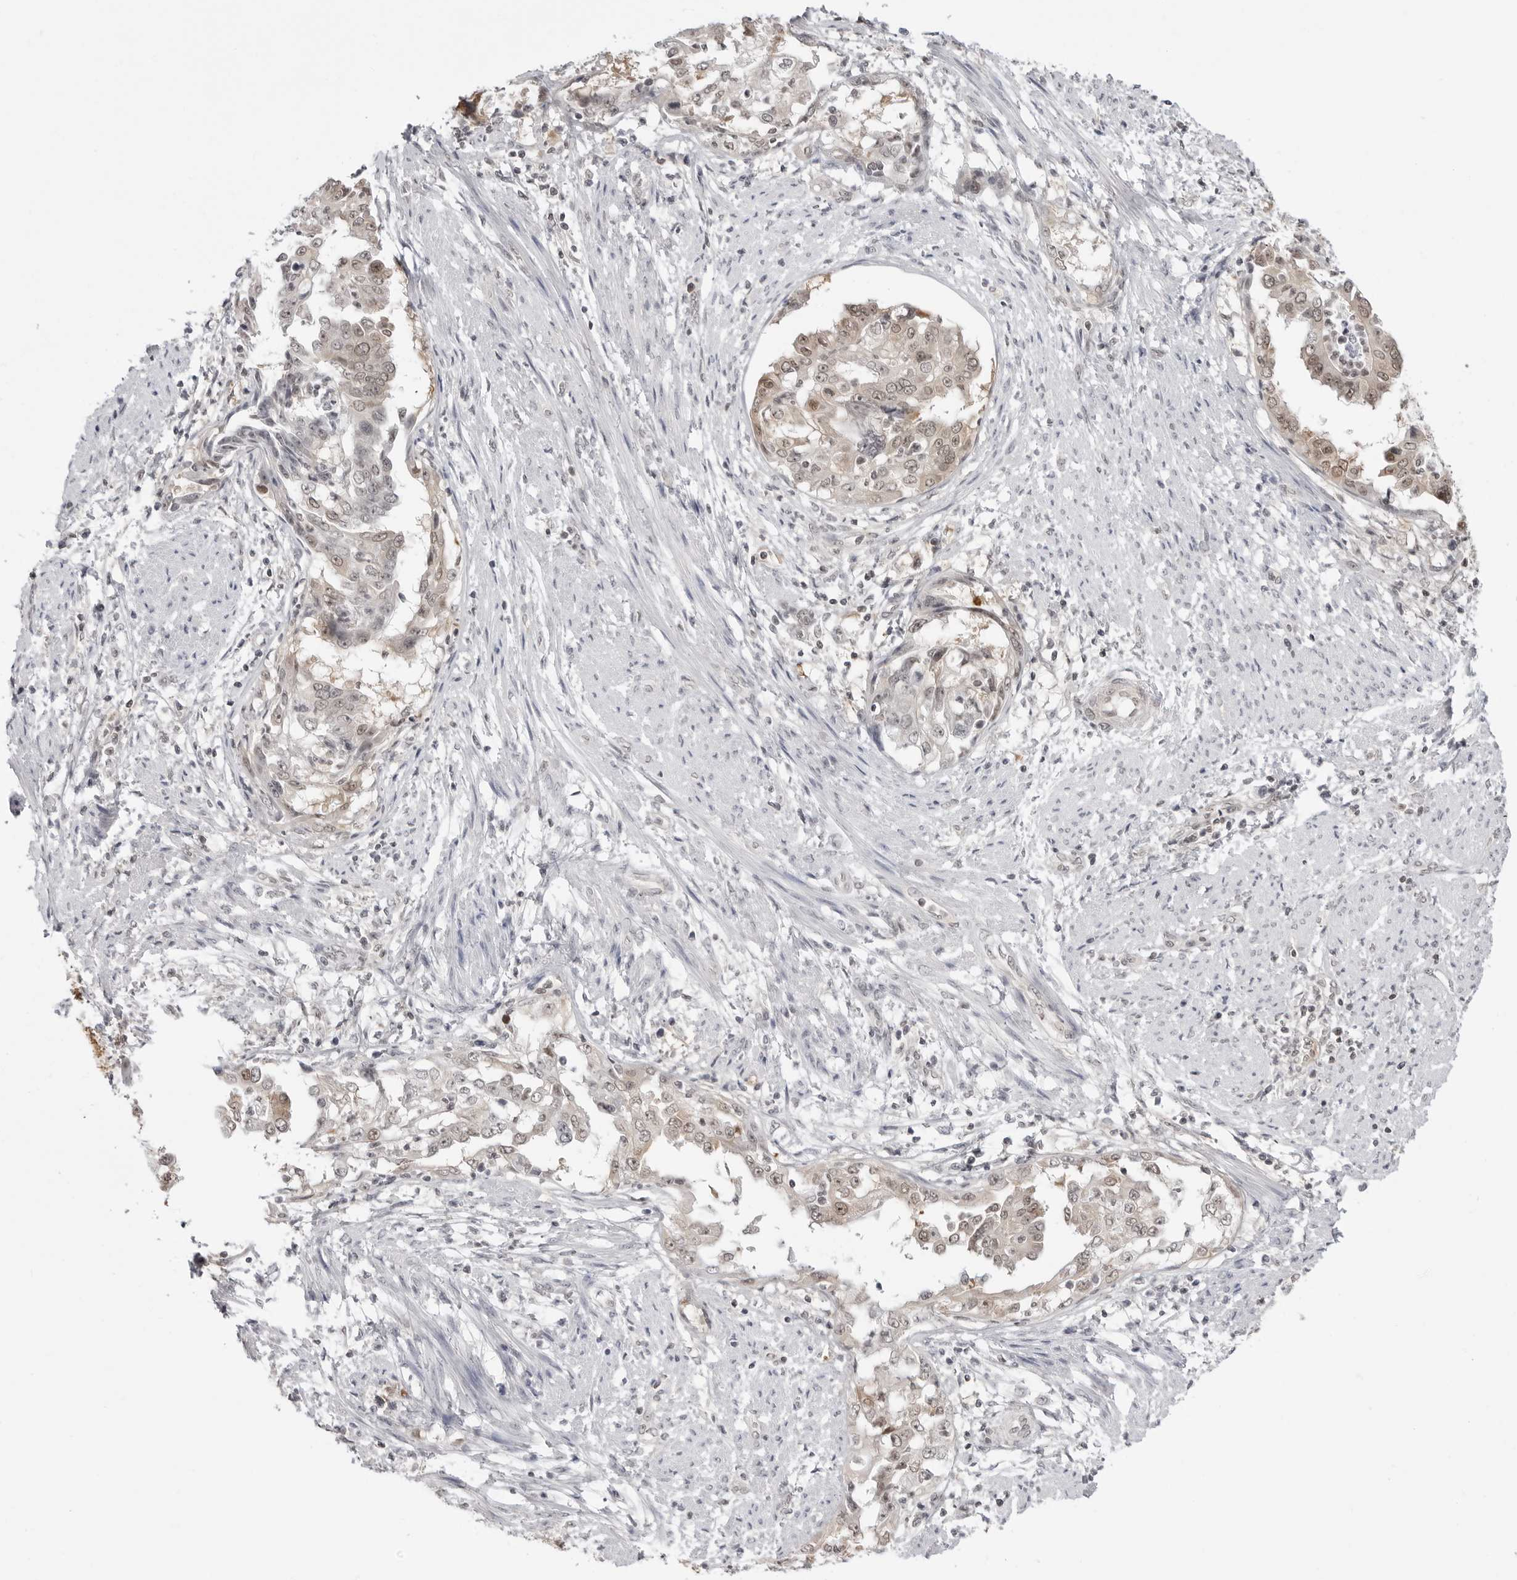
{"staining": {"intensity": "moderate", "quantity": ">75%", "location": "cytoplasmic/membranous,nuclear"}, "tissue": "endometrial cancer", "cell_type": "Tumor cells", "image_type": "cancer", "snomed": [{"axis": "morphology", "description": "Adenocarcinoma, NOS"}, {"axis": "topography", "description": "Endometrium"}], "caption": "Immunohistochemical staining of adenocarcinoma (endometrial) demonstrates medium levels of moderate cytoplasmic/membranous and nuclear expression in about >75% of tumor cells. The protein is shown in brown color, while the nuclei are stained blue.", "gene": "YWHAG", "patient": {"sex": "female", "age": 85}}